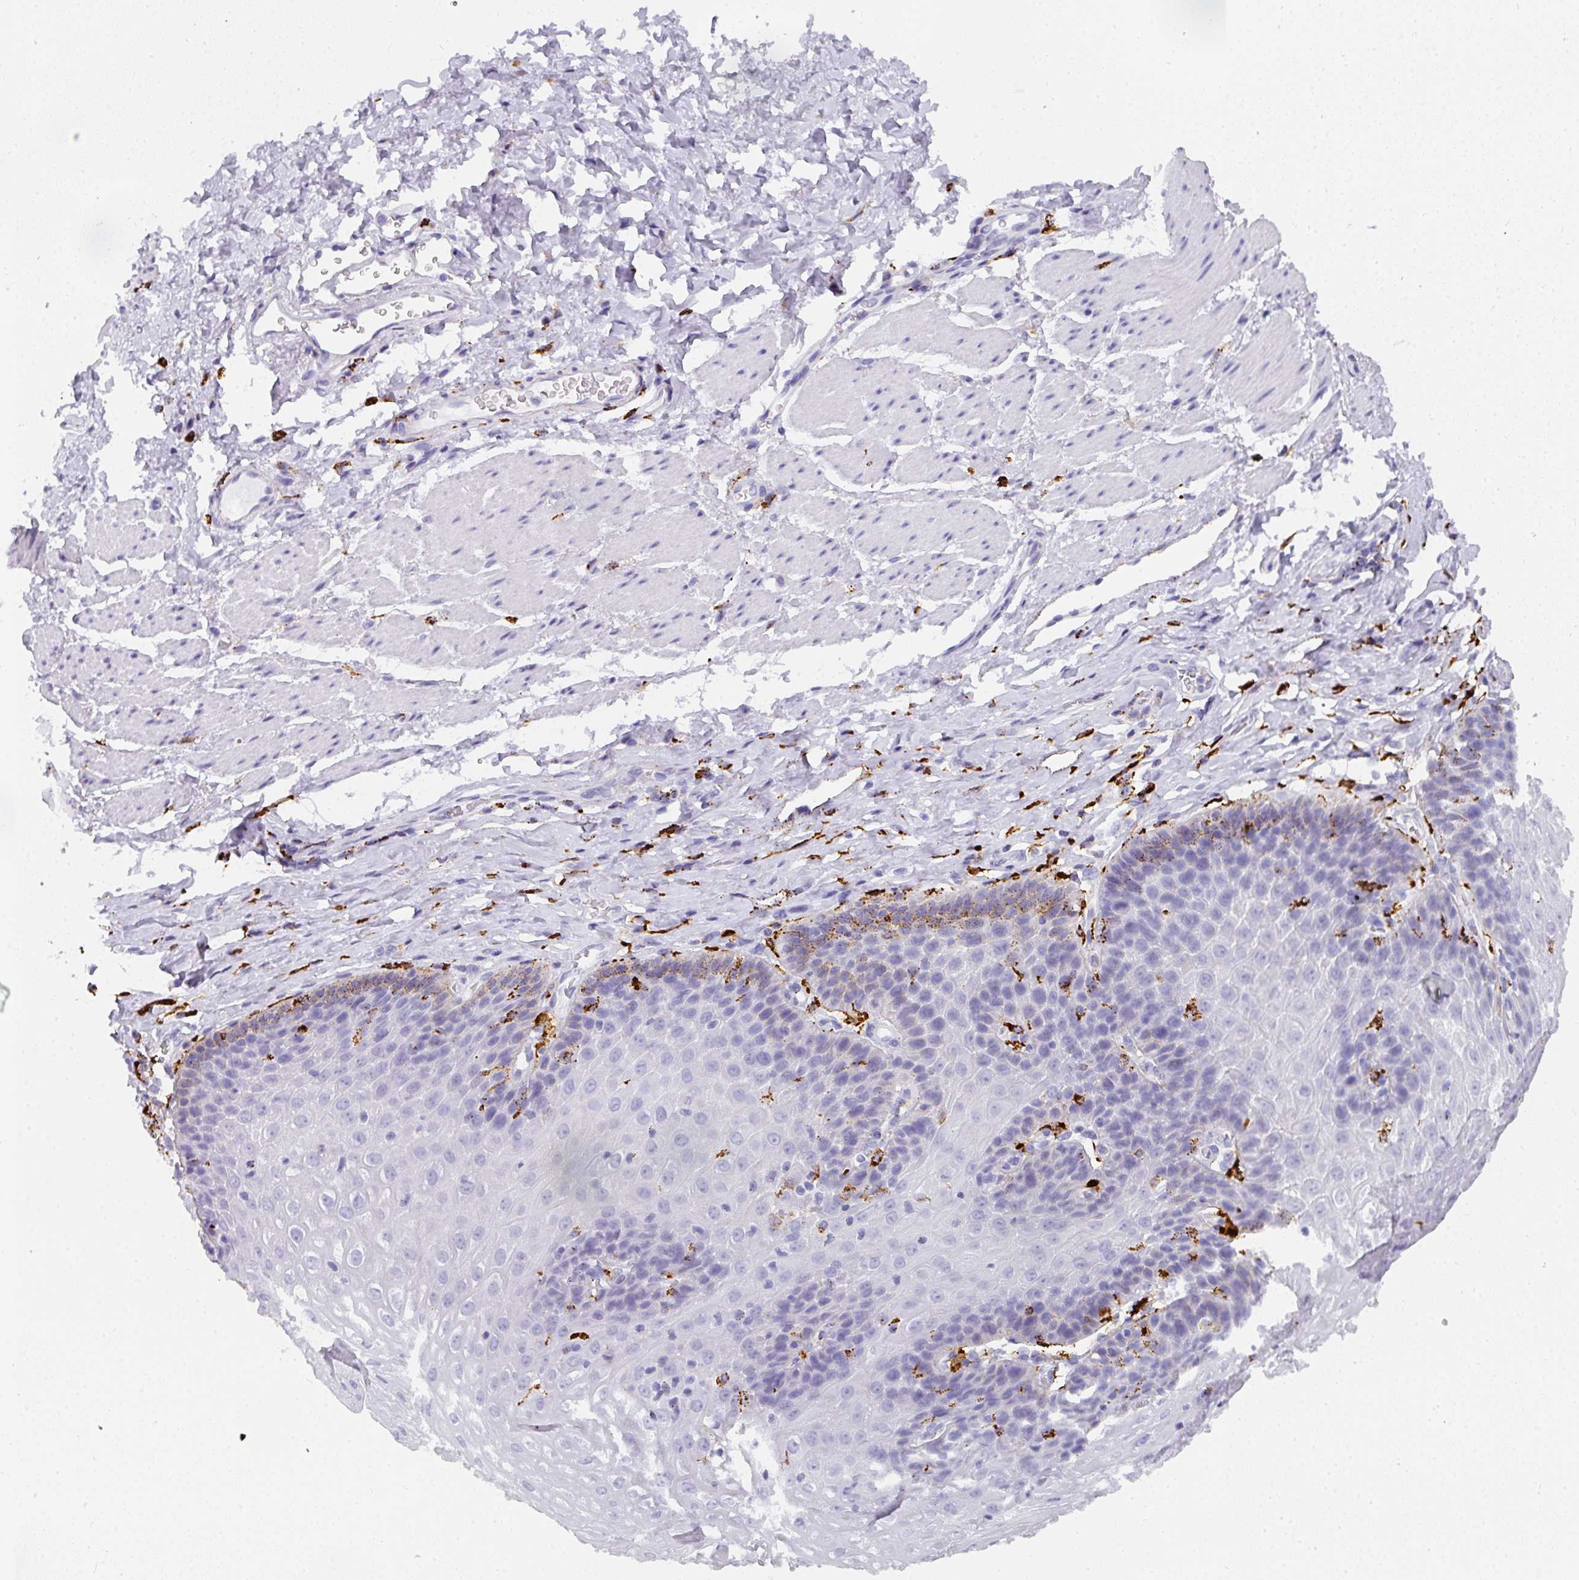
{"staining": {"intensity": "weak", "quantity": "<25%", "location": "cytoplasmic/membranous"}, "tissue": "esophagus", "cell_type": "Squamous epithelial cells", "image_type": "normal", "snomed": [{"axis": "morphology", "description": "Normal tissue, NOS"}, {"axis": "topography", "description": "Esophagus"}], "caption": "An IHC histopathology image of normal esophagus is shown. There is no staining in squamous epithelial cells of esophagus. The staining is performed using DAB brown chromogen with nuclei counter-stained in using hematoxylin.", "gene": "MMACHC", "patient": {"sex": "female", "age": 61}}